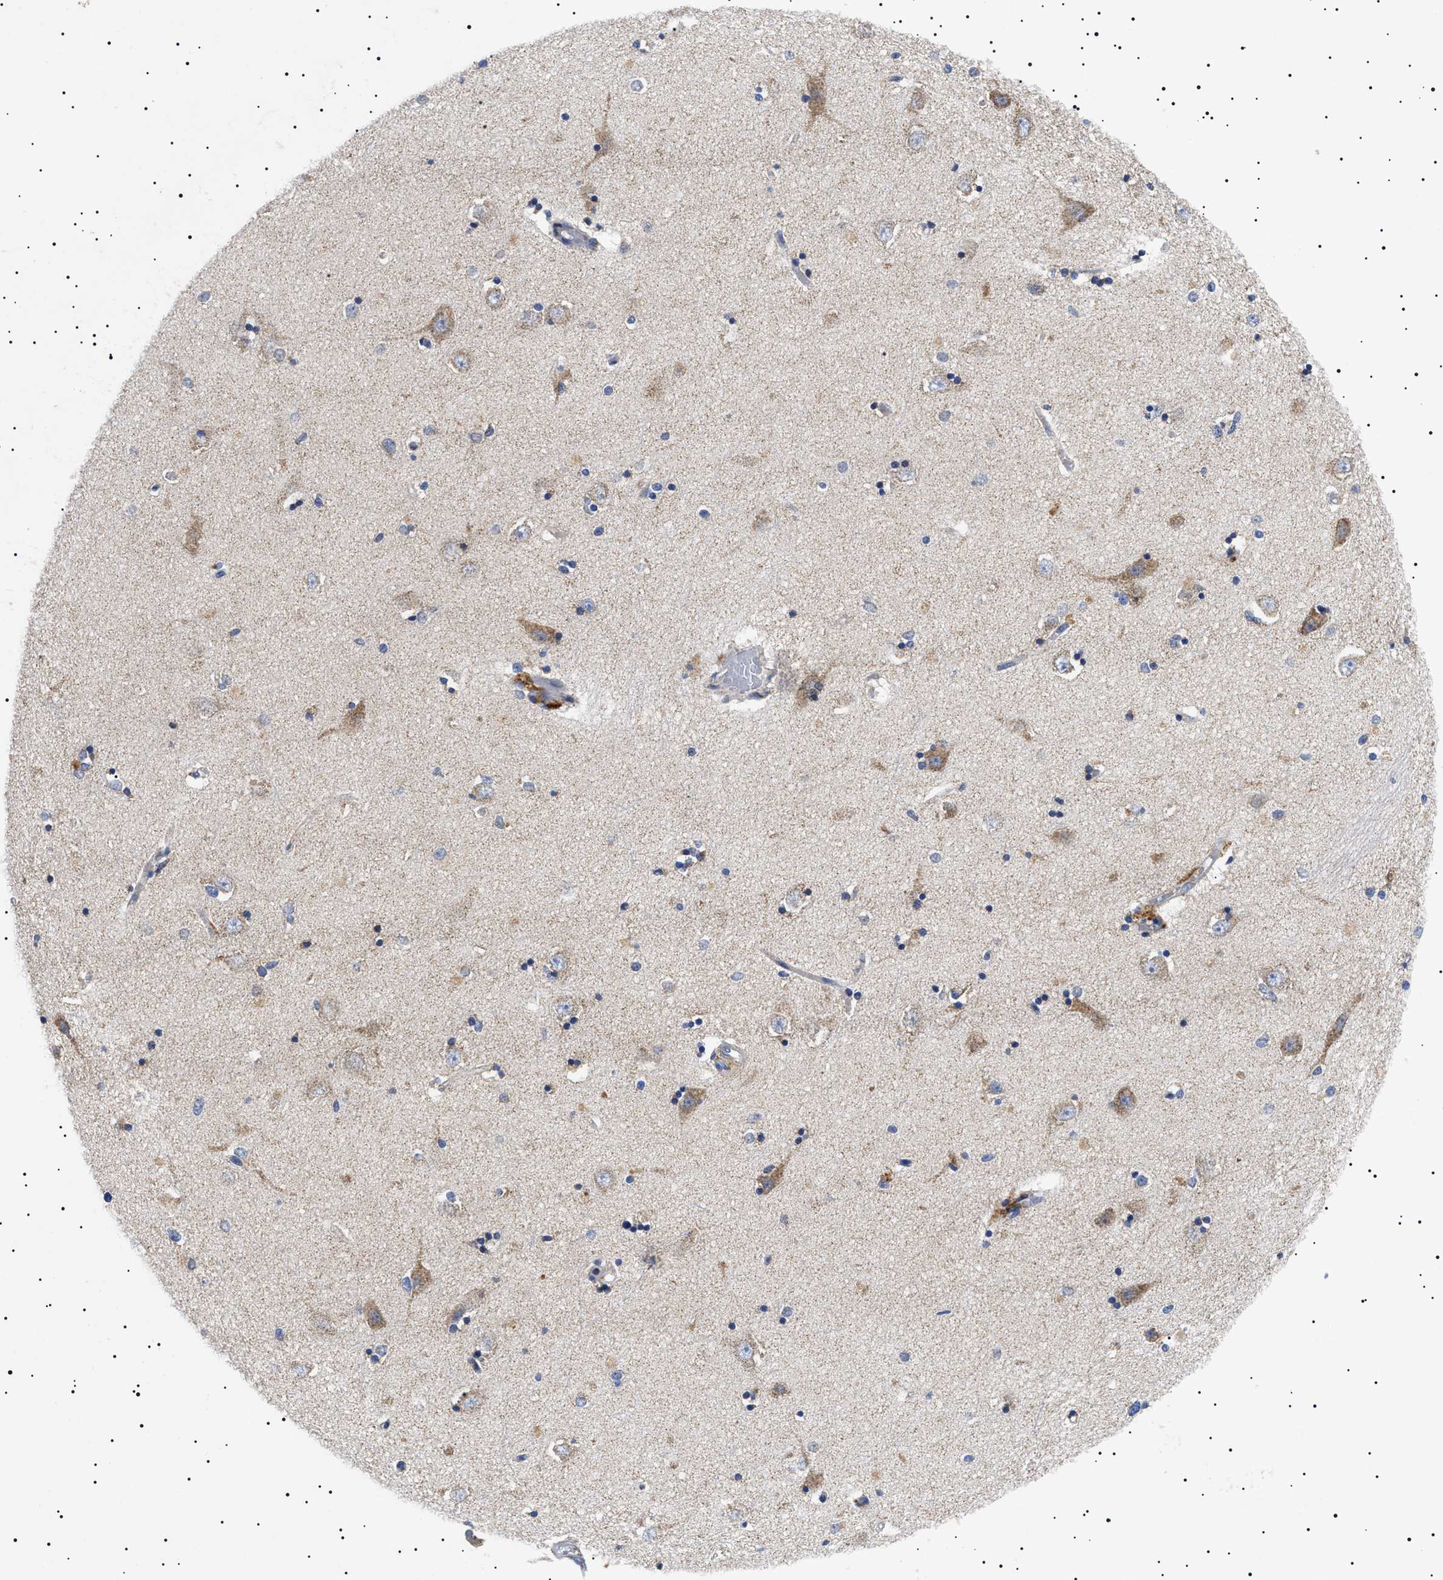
{"staining": {"intensity": "weak", "quantity": "<25%", "location": "cytoplasmic/membranous"}, "tissue": "hippocampus", "cell_type": "Glial cells", "image_type": "normal", "snomed": [{"axis": "morphology", "description": "Normal tissue, NOS"}, {"axis": "topography", "description": "Hippocampus"}], "caption": "Hippocampus stained for a protein using immunohistochemistry (IHC) displays no expression glial cells.", "gene": "CHRDL2", "patient": {"sex": "male", "age": 45}}